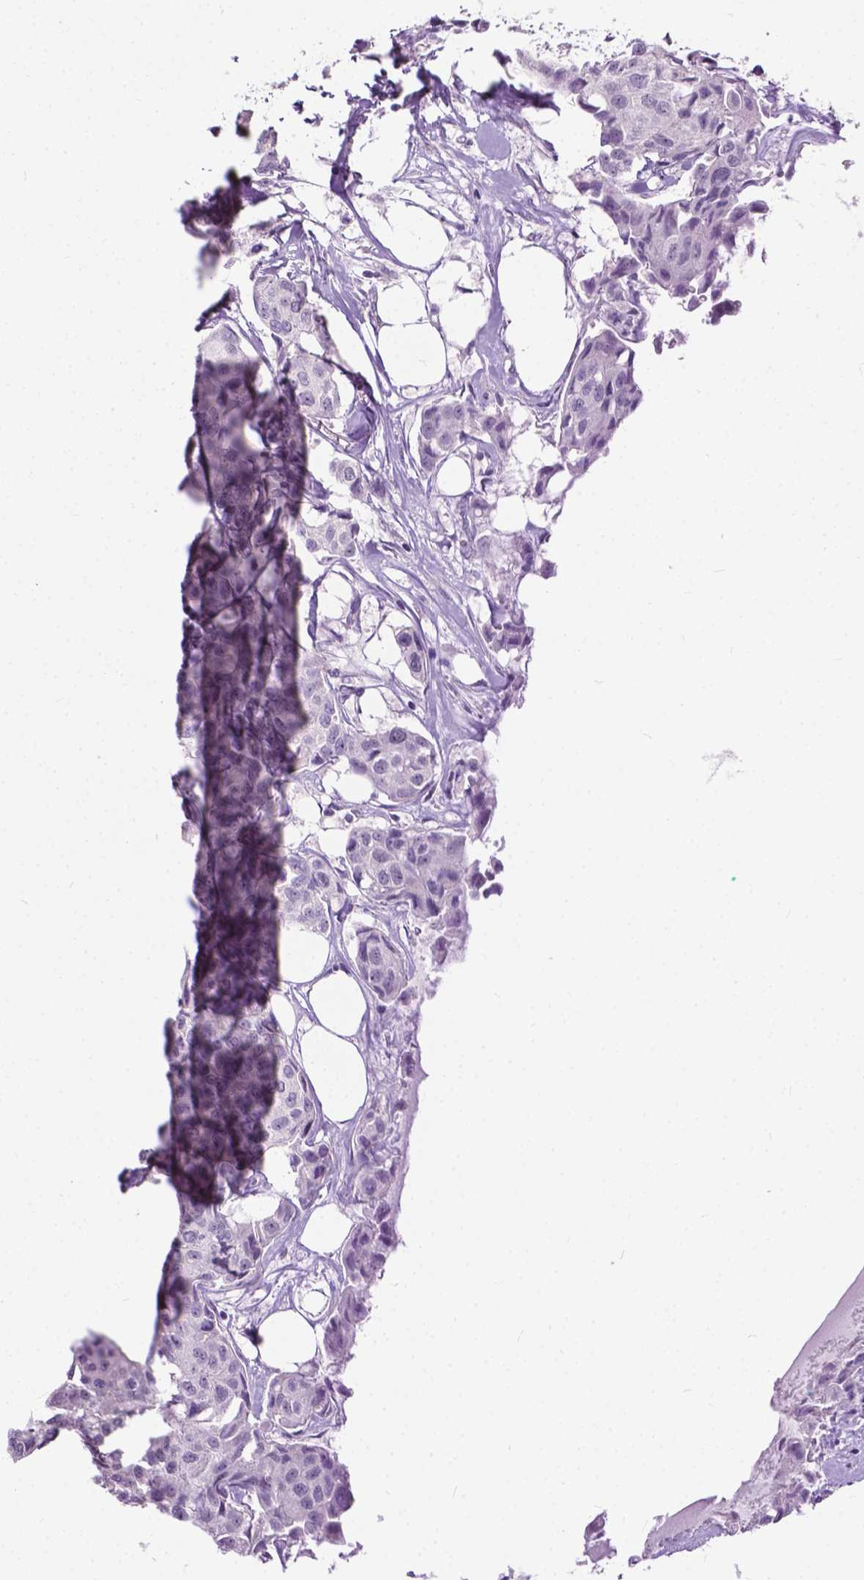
{"staining": {"intensity": "negative", "quantity": "none", "location": "none"}, "tissue": "breast cancer", "cell_type": "Tumor cells", "image_type": "cancer", "snomed": [{"axis": "morphology", "description": "Duct carcinoma"}, {"axis": "topography", "description": "Breast"}, {"axis": "topography", "description": "Lymph node"}], "caption": "High magnification brightfield microscopy of infiltrating ductal carcinoma (breast) stained with DAB (brown) and counterstained with hematoxylin (blue): tumor cells show no significant positivity.", "gene": "GPR37L1", "patient": {"sex": "female", "age": 80}}